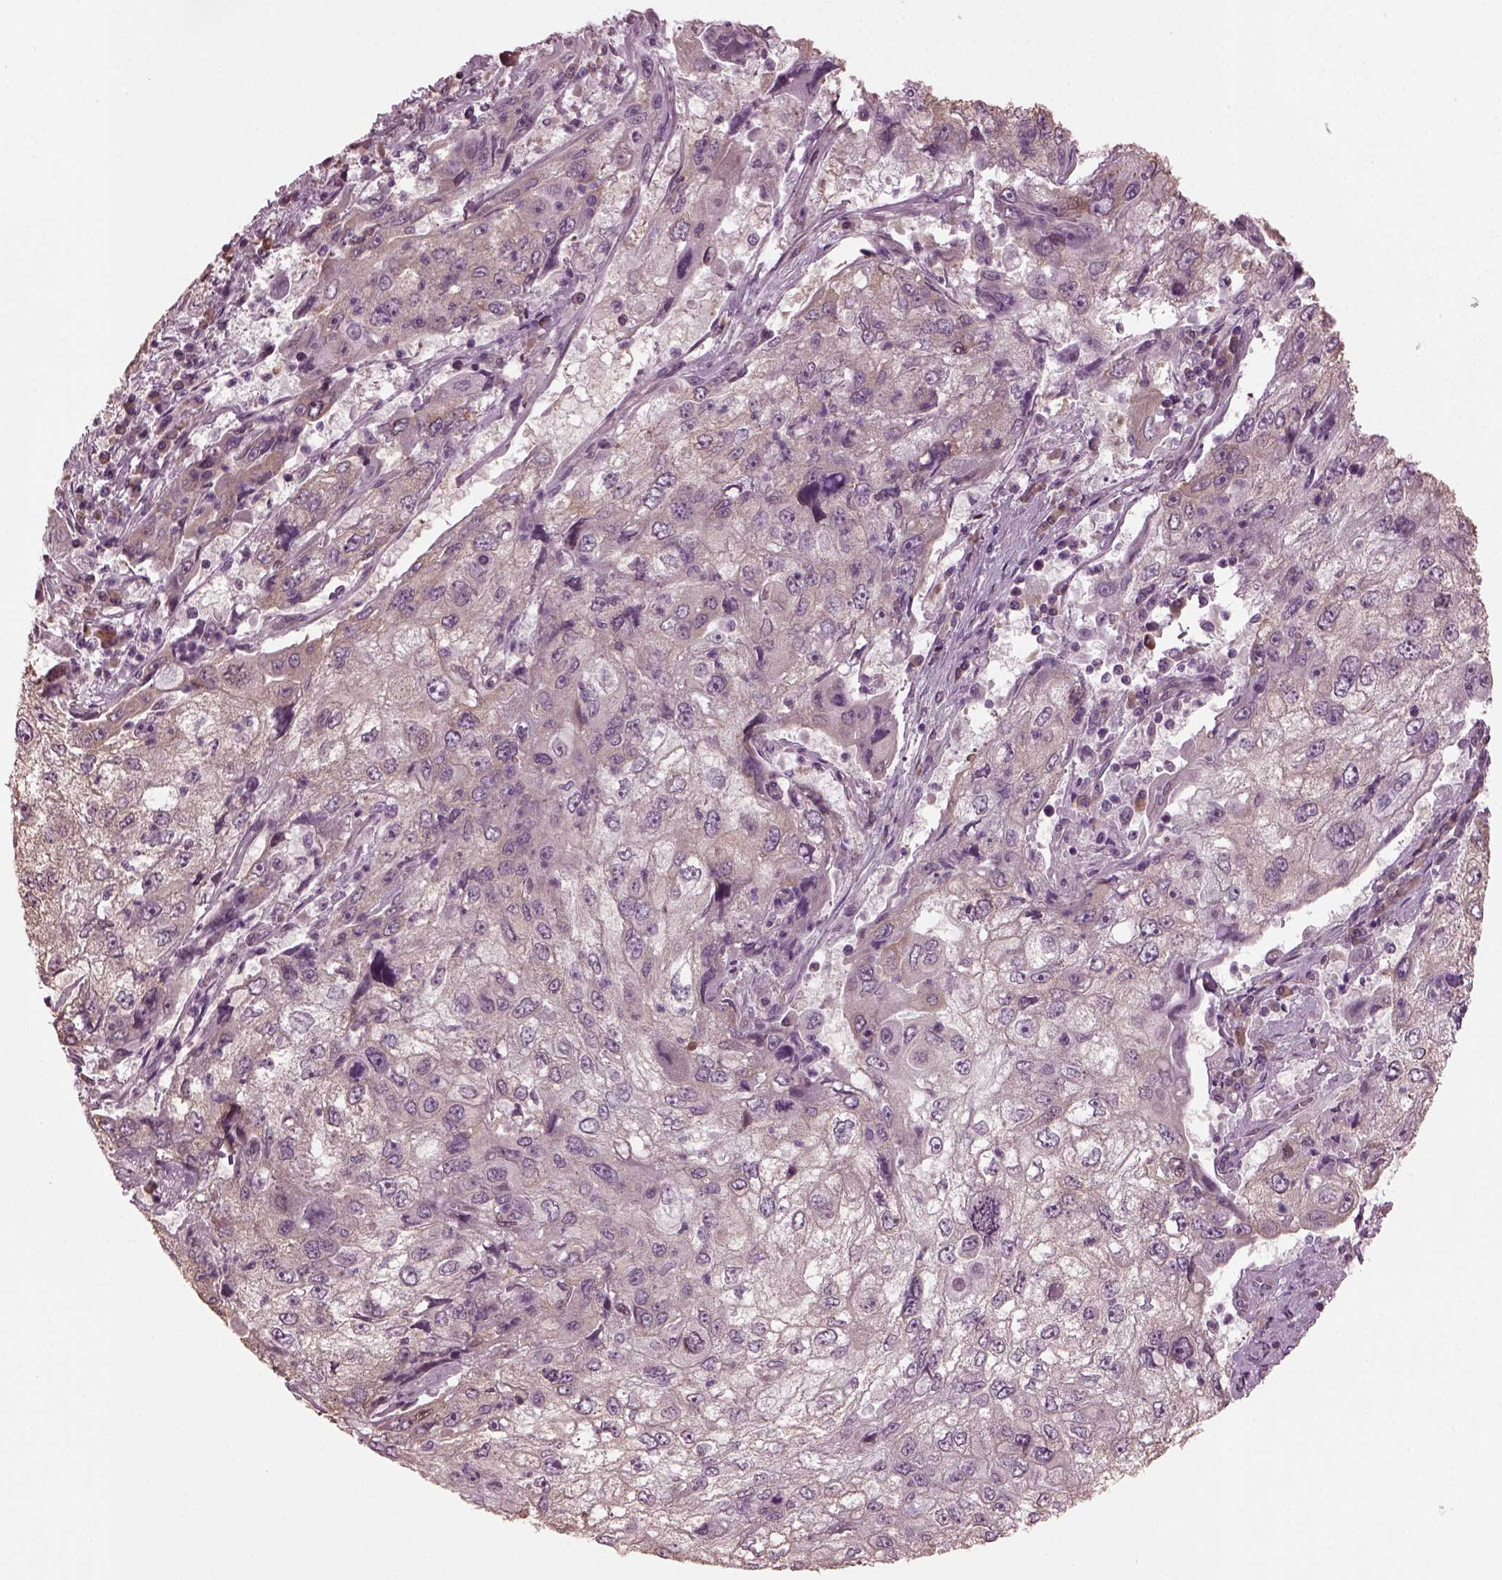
{"staining": {"intensity": "weak", "quantity": "<25%", "location": "cytoplasmic/membranous"}, "tissue": "cervical cancer", "cell_type": "Tumor cells", "image_type": "cancer", "snomed": [{"axis": "morphology", "description": "Squamous cell carcinoma, NOS"}, {"axis": "topography", "description": "Cervix"}], "caption": "Cervical cancer (squamous cell carcinoma) stained for a protein using IHC displays no staining tumor cells.", "gene": "CABP5", "patient": {"sex": "female", "age": 36}}